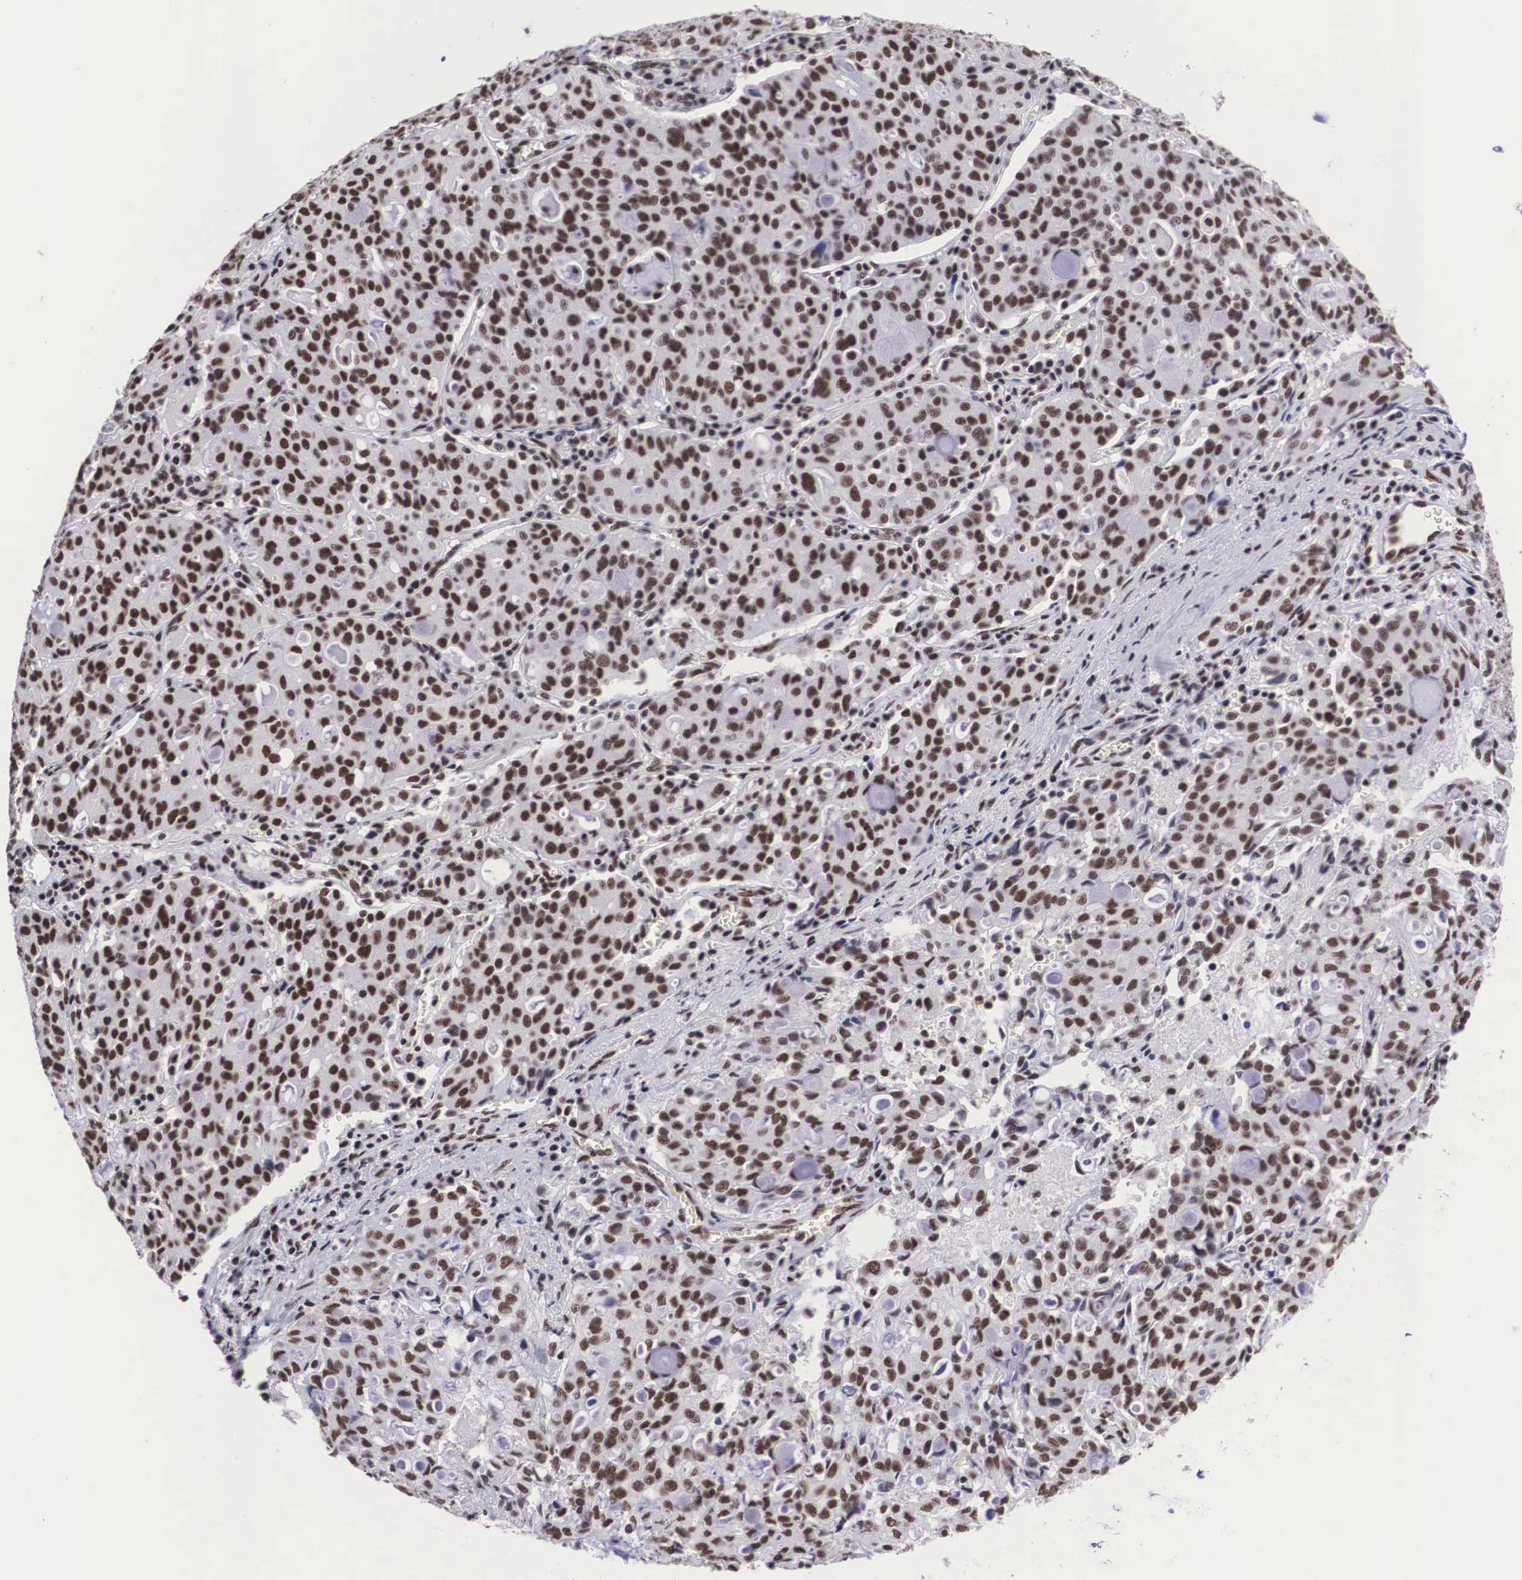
{"staining": {"intensity": "moderate", "quantity": ">75%", "location": "nuclear"}, "tissue": "lung cancer", "cell_type": "Tumor cells", "image_type": "cancer", "snomed": [{"axis": "morphology", "description": "Adenocarcinoma, NOS"}, {"axis": "topography", "description": "Lung"}], "caption": "Immunohistochemistry (IHC) of lung cancer displays medium levels of moderate nuclear expression in approximately >75% of tumor cells.", "gene": "SF3A1", "patient": {"sex": "female", "age": 44}}